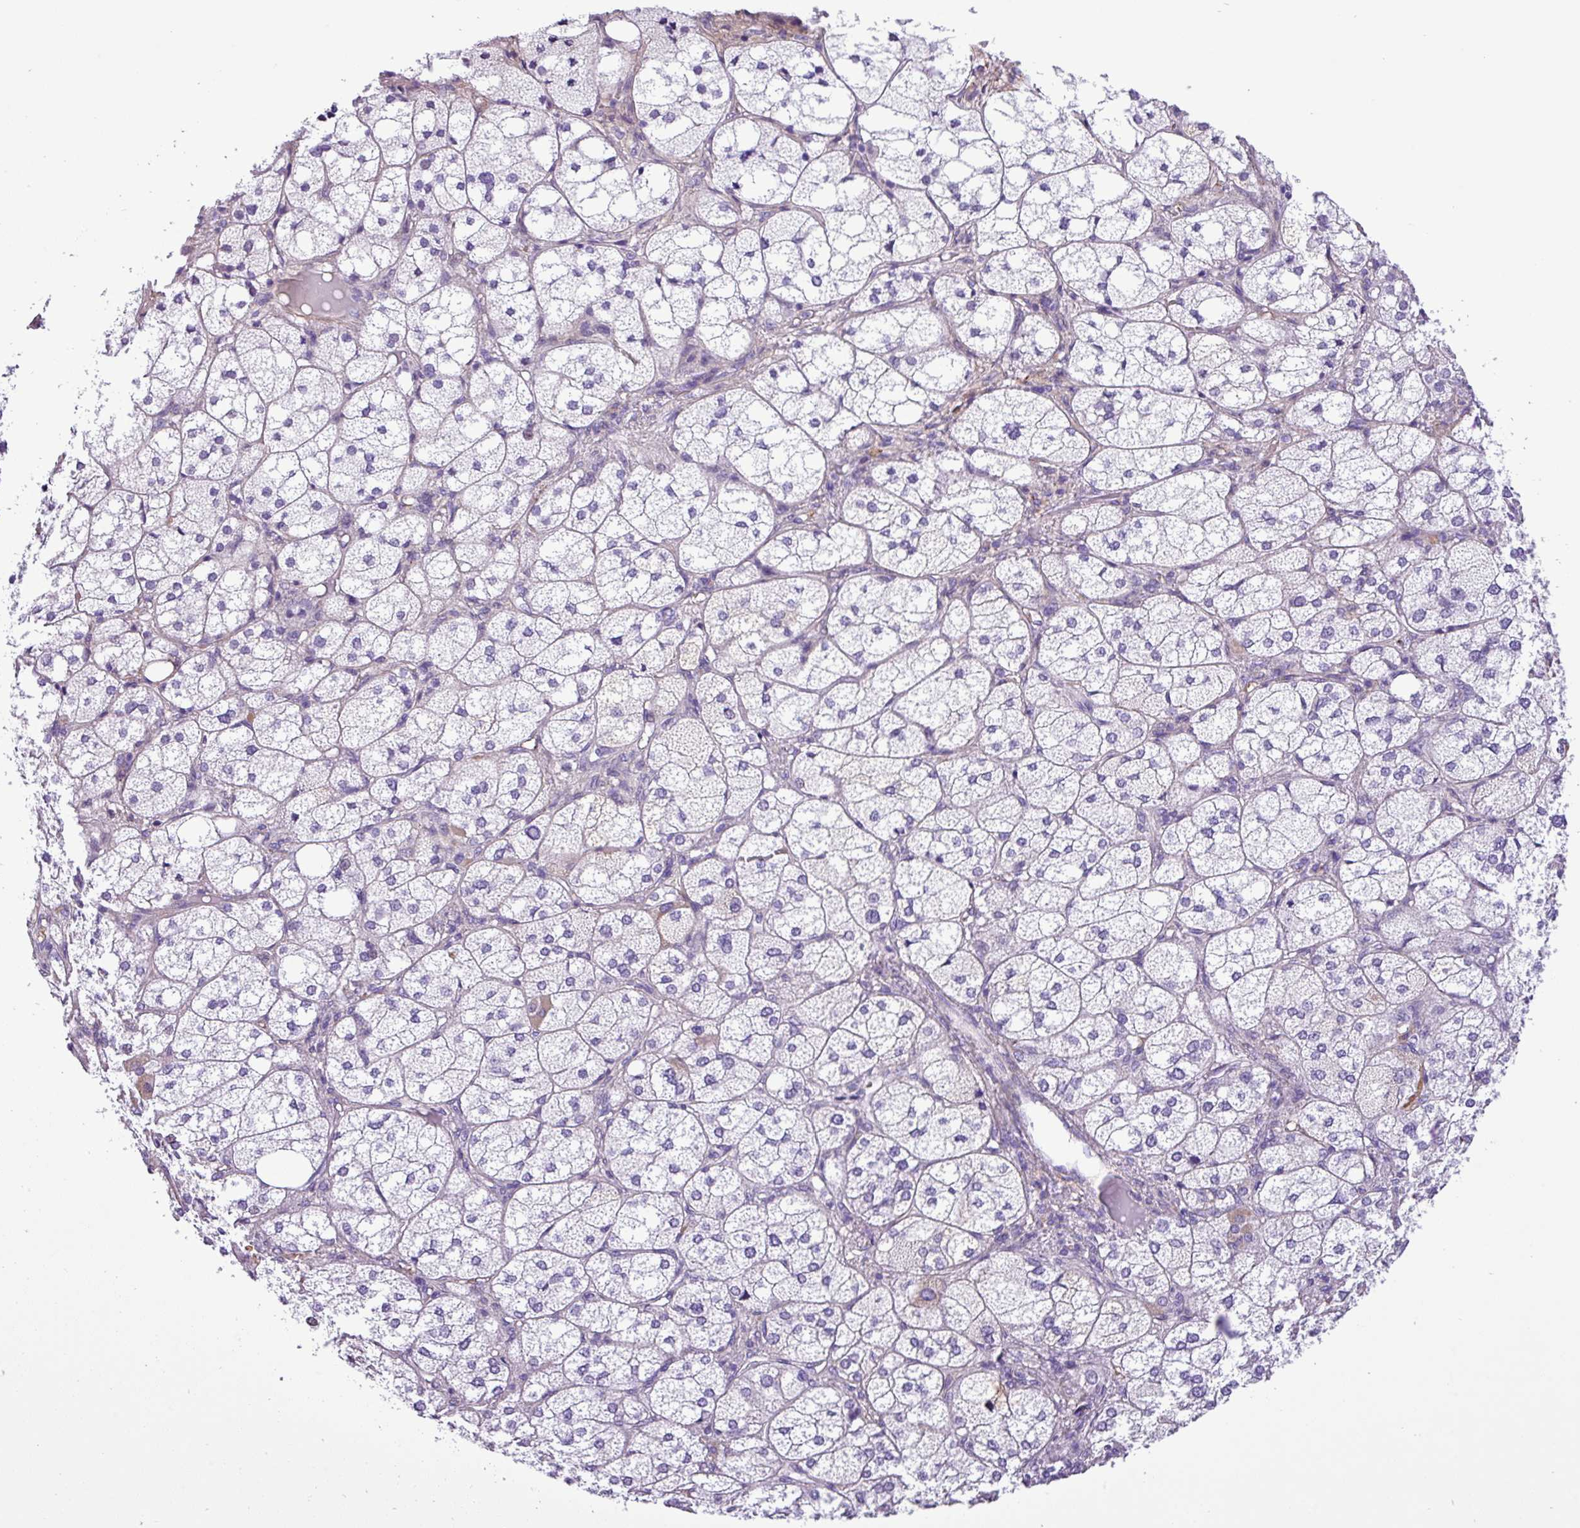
{"staining": {"intensity": "negative", "quantity": "none", "location": "none"}, "tissue": "adrenal gland", "cell_type": "Glandular cells", "image_type": "normal", "snomed": [{"axis": "morphology", "description": "Normal tissue, NOS"}, {"axis": "topography", "description": "Adrenal gland"}], "caption": "Immunohistochemistry (IHC) image of benign adrenal gland: human adrenal gland stained with DAB exhibits no significant protein expression in glandular cells. (Stains: DAB IHC with hematoxylin counter stain, Microscopy: brightfield microscopy at high magnification).", "gene": "C11orf91", "patient": {"sex": "female", "age": 61}}